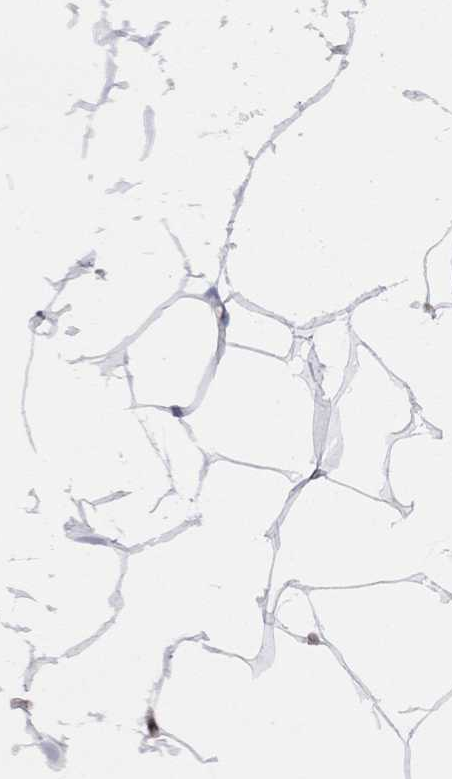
{"staining": {"intensity": "negative", "quantity": "none", "location": "none"}, "tissue": "breast", "cell_type": "Adipocytes", "image_type": "normal", "snomed": [{"axis": "morphology", "description": "Normal tissue, NOS"}, {"axis": "topography", "description": "Breast"}], "caption": "Immunohistochemistry (IHC) photomicrograph of normal breast: breast stained with DAB (3,3'-diaminobenzidine) exhibits no significant protein positivity in adipocytes.", "gene": "CTNNBIP1", "patient": {"sex": "female", "age": 32}}